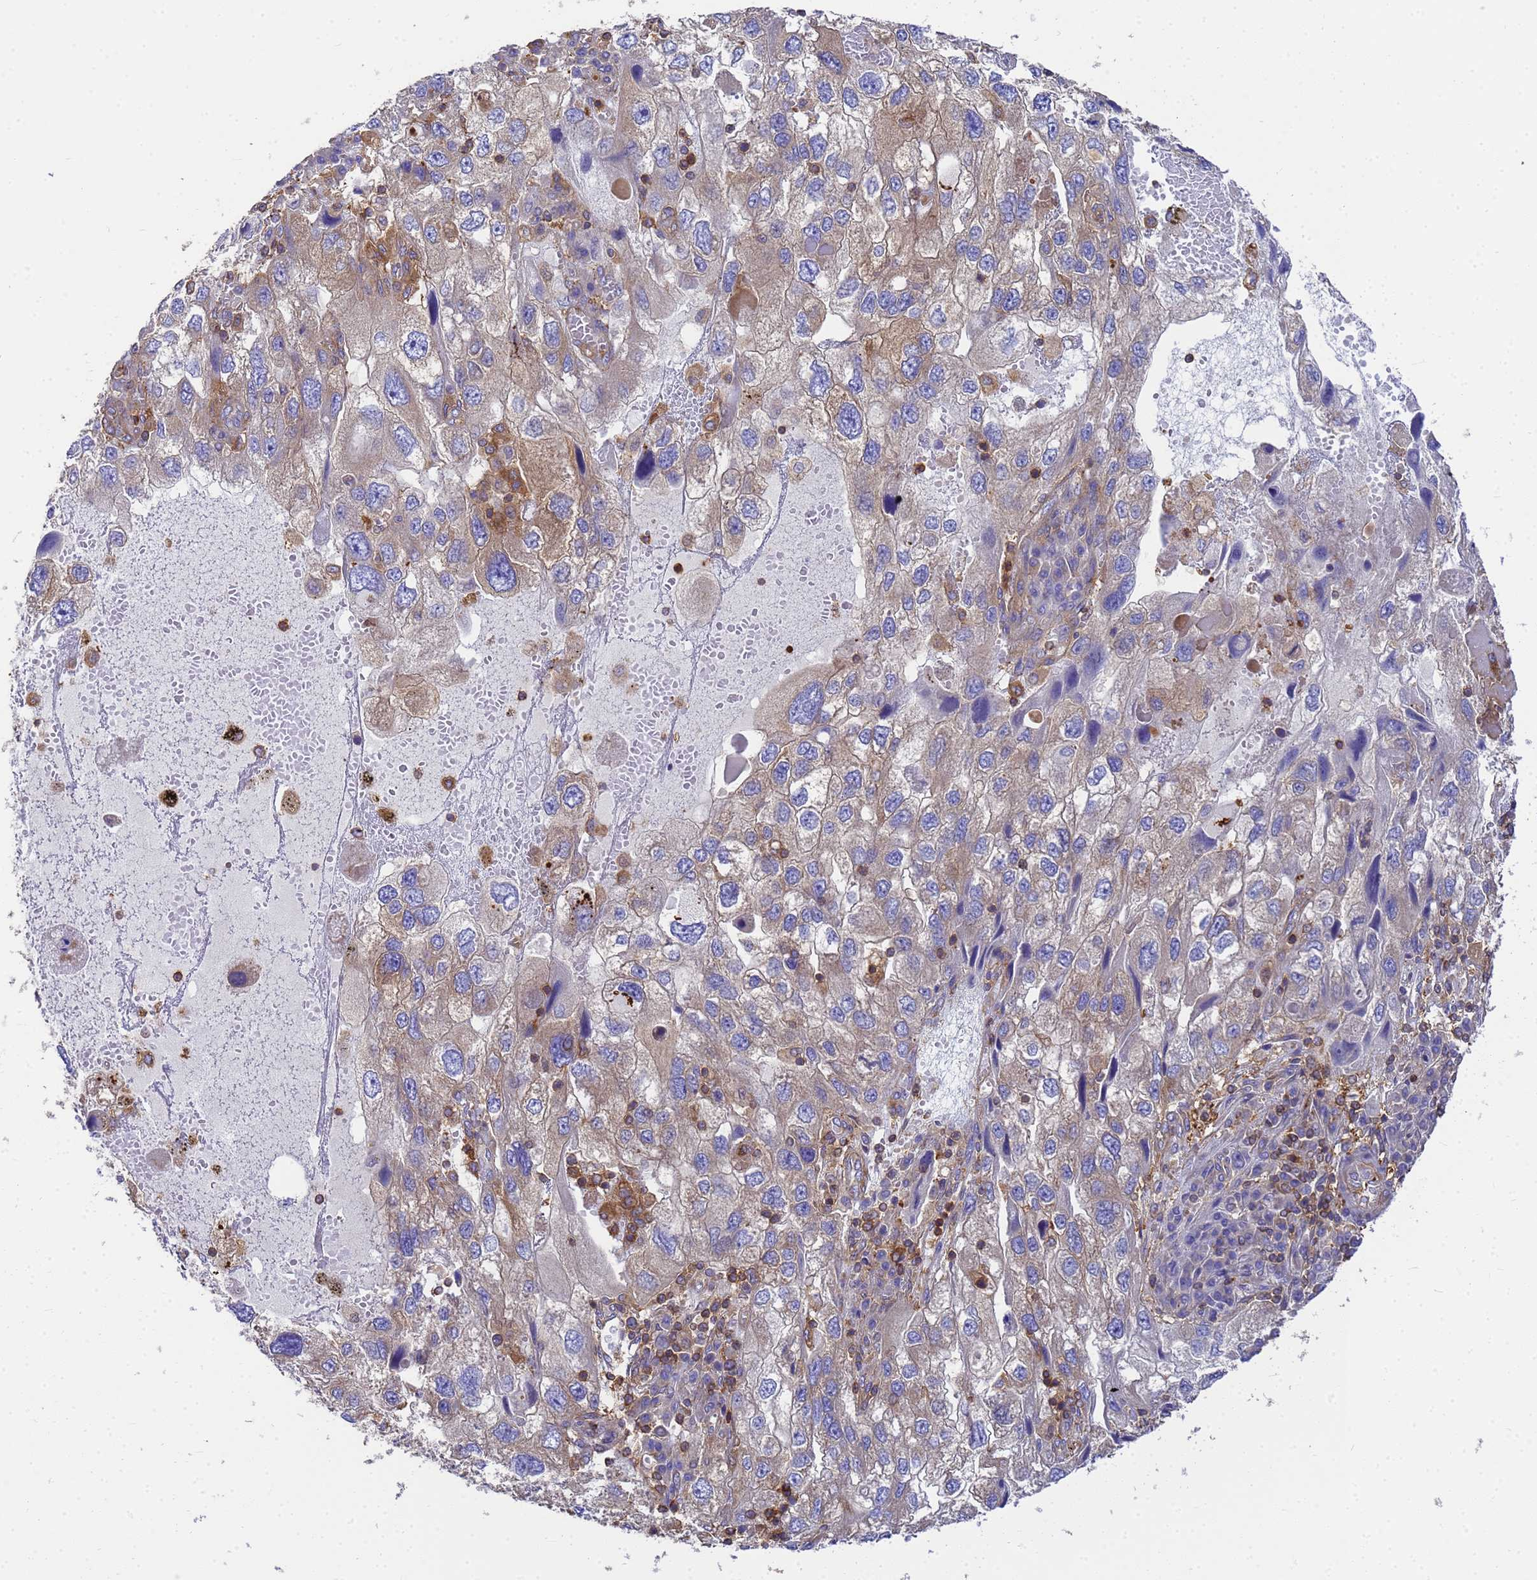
{"staining": {"intensity": "weak", "quantity": "25%-75%", "location": "cytoplasmic/membranous"}, "tissue": "endometrial cancer", "cell_type": "Tumor cells", "image_type": "cancer", "snomed": [{"axis": "morphology", "description": "Adenocarcinoma, NOS"}, {"axis": "topography", "description": "Endometrium"}], "caption": "The image shows a brown stain indicating the presence of a protein in the cytoplasmic/membranous of tumor cells in adenocarcinoma (endometrial).", "gene": "ZNF235", "patient": {"sex": "female", "age": 49}}